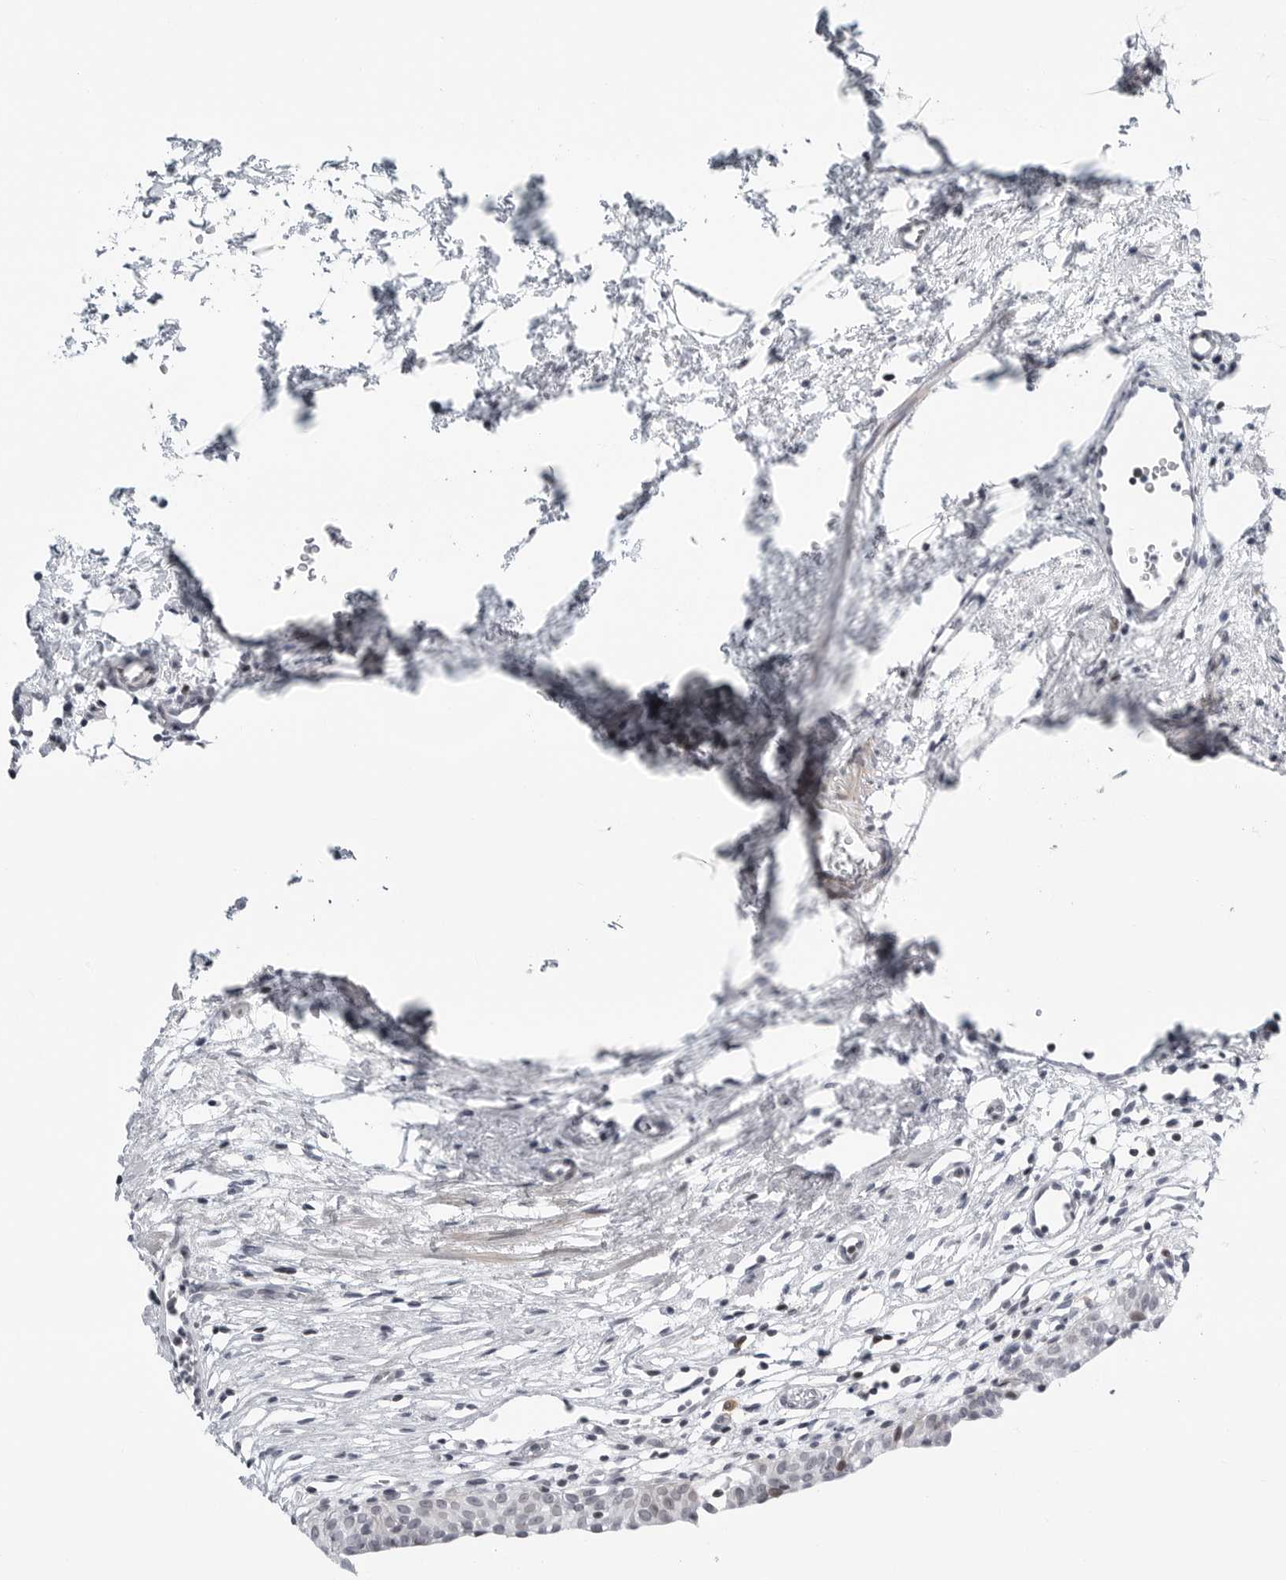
{"staining": {"intensity": "negative", "quantity": "none", "location": "none"}, "tissue": "urinary bladder", "cell_type": "Urothelial cells", "image_type": "normal", "snomed": [{"axis": "morphology", "description": "Normal tissue, NOS"}, {"axis": "morphology", "description": "Urothelial carcinoma, High grade"}, {"axis": "topography", "description": "Urinary bladder"}], "caption": "The image shows no significant positivity in urothelial cells of urinary bladder.", "gene": "FAM135B", "patient": {"sex": "female", "age": 60}}